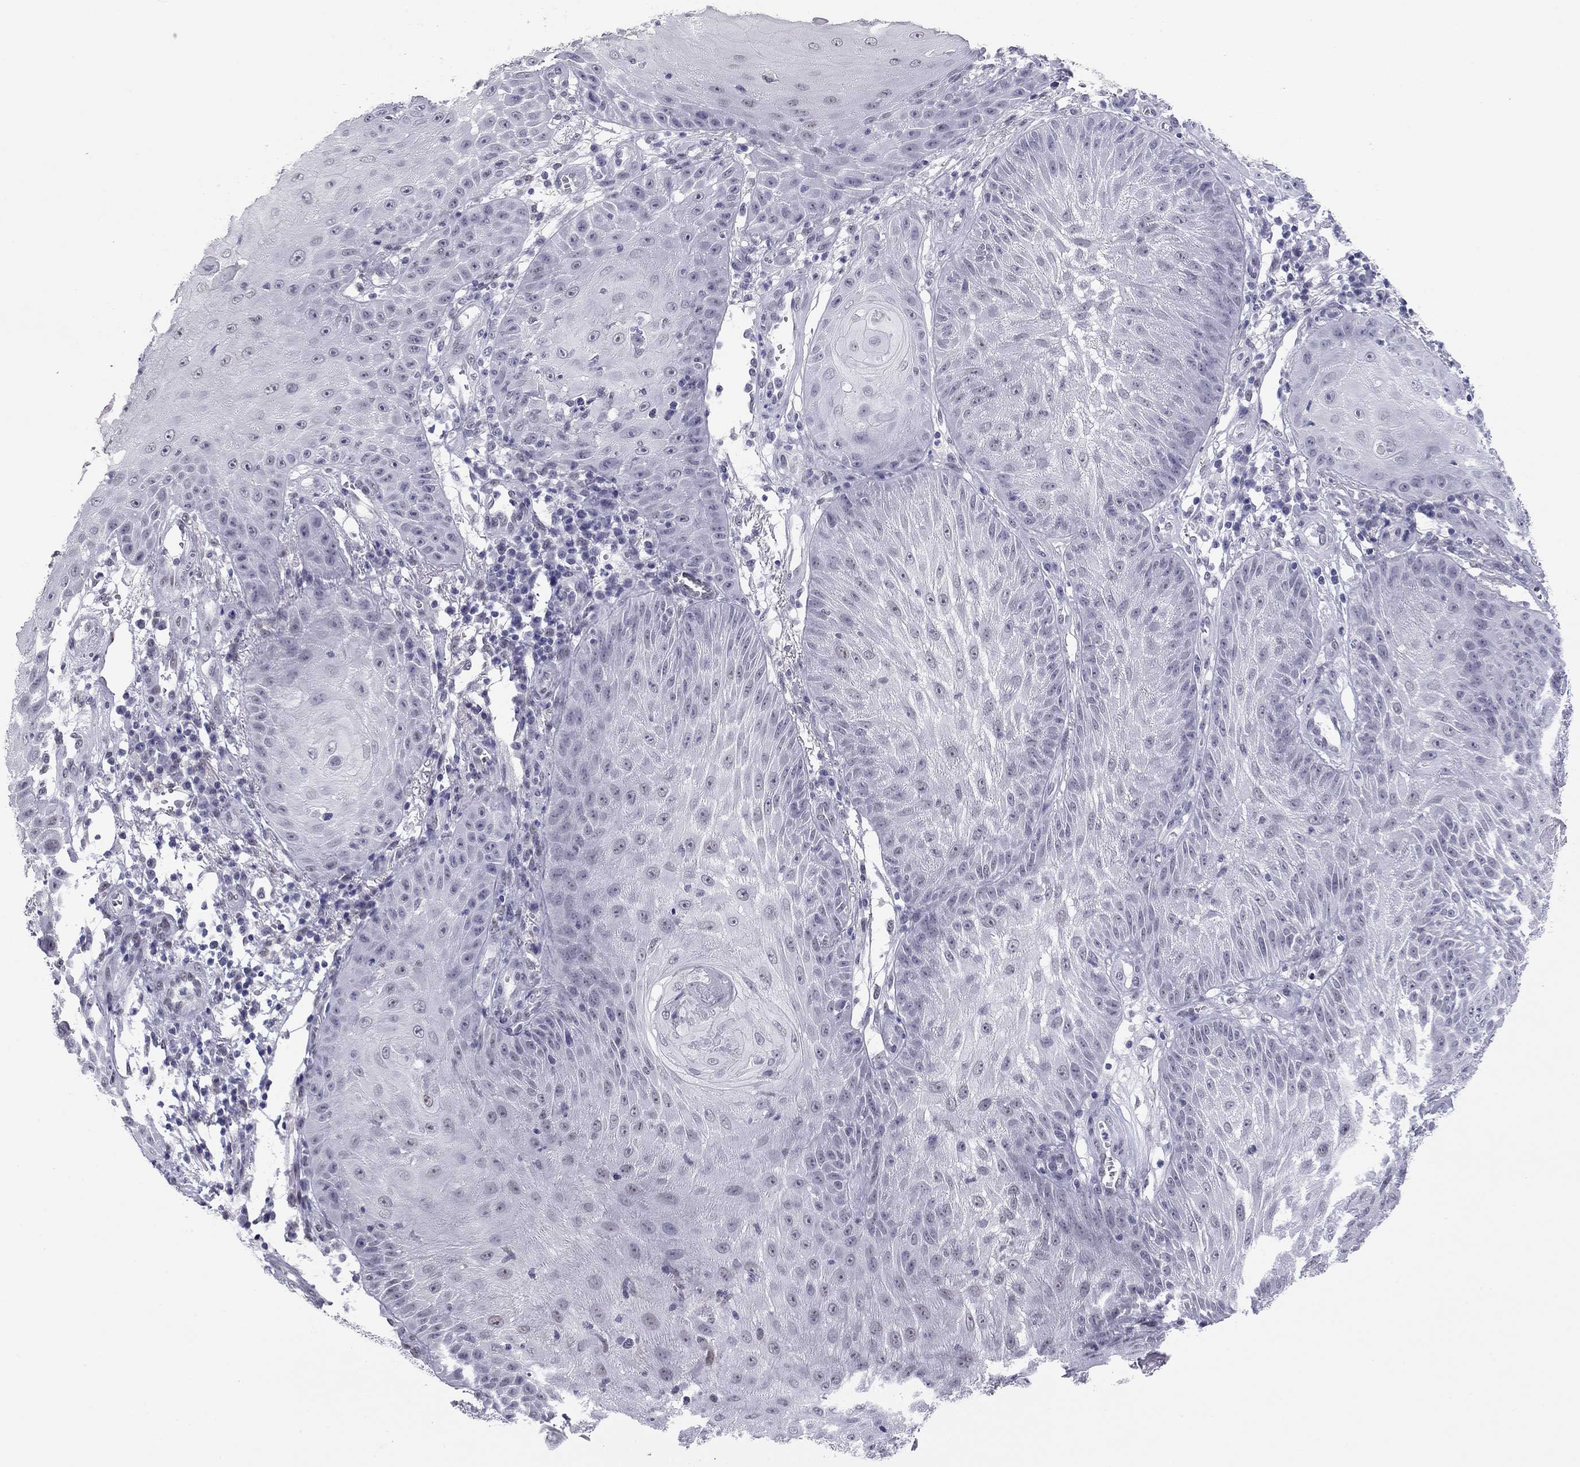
{"staining": {"intensity": "negative", "quantity": "none", "location": "none"}, "tissue": "skin cancer", "cell_type": "Tumor cells", "image_type": "cancer", "snomed": [{"axis": "morphology", "description": "Squamous cell carcinoma, NOS"}, {"axis": "topography", "description": "Skin"}], "caption": "An image of skin squamous cell carcinoma stained for a protein shows no brown staining in tumor cells.", "gene": "DOT1L", "patient": {"sex": "male", "age": 70}}